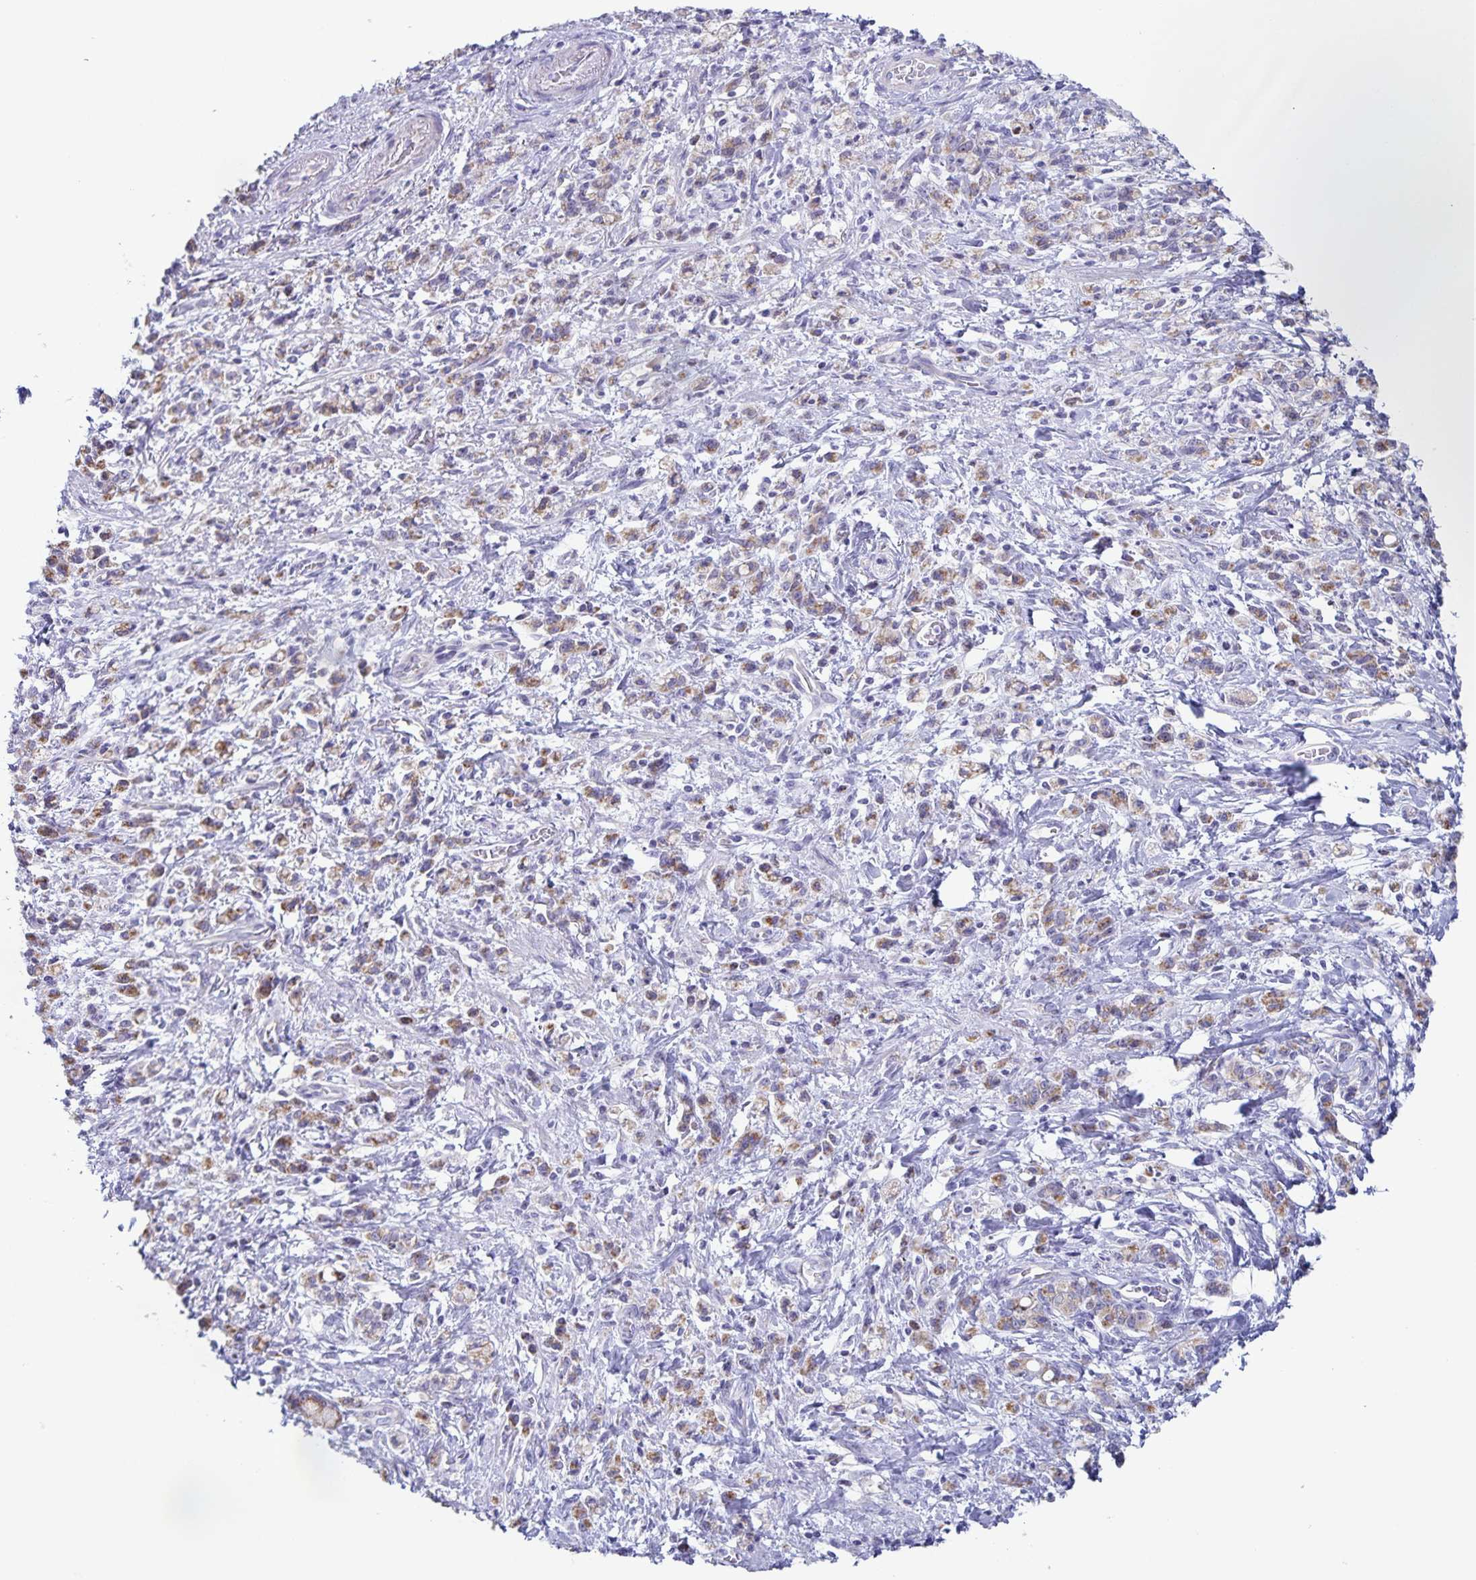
{"staining": {"intensity": "moderate", "quantity": "25%-75%", "location": "cytoplasmic/membranous"}, "tissue": "stomach cancer", "cell_type": "Tumor cells", "image_type": "cancer", "snomed": [{"axis": "morphology", "description": "Adenocarcinoma, NOS"}, {"axis": "topography", "description": "Stomach"}], "caption": "Adenocarcinoma (stomach) was stained to show a protein in brown. There is medium levels of moderate cytoplasmic/membranous positivity in approximately 25%-75% of tumor cells.", "gene": "CENPH", "patient": {"sex": "male", "age": 77}}